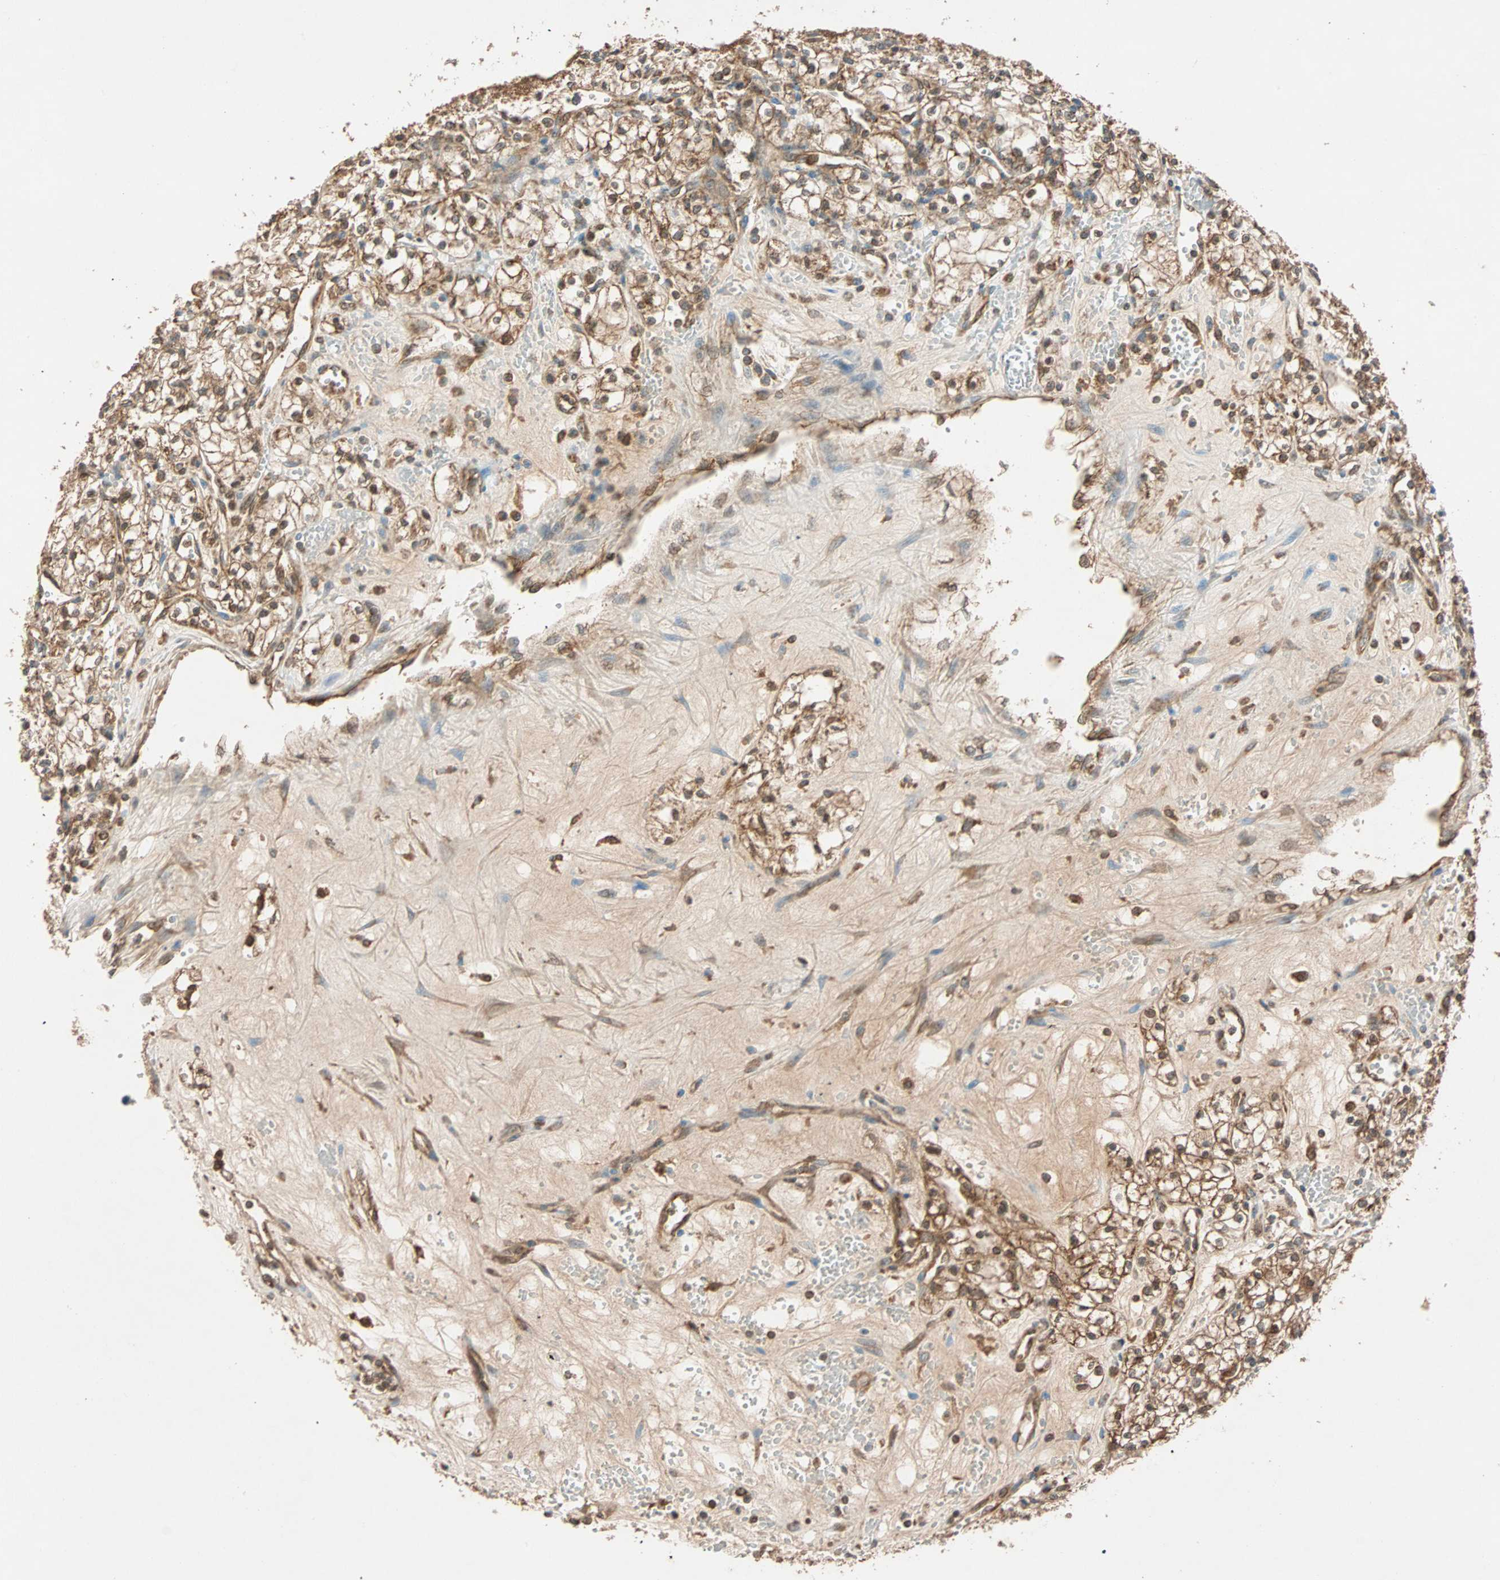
{"staining": {"intensity": "strong", "quantity": ">75%", "location": "cytoplasmic/membranous"}, "tissue": "renal cancer", "cell_type": "Tumor cells", "image_type": "cancer", "snomed": [{"axis": "morphology", "description": "Normal tissue, NOS"}, {"axis": "morphology", "description": "Adenocarcinoma, NOS"}, {"axis": "topography", "description": "Kidney"}], "caption": "Immunohistochemistry (IHC) photomicrograph of human adenocarcinoma (renal) stained for a protein (brown), which reveals high levels of strong cytoplasmic/membranous expression in about >75% of tumor cells.", "gene": "MAPK1", "patient": {"sex": "male", "age": 59}}